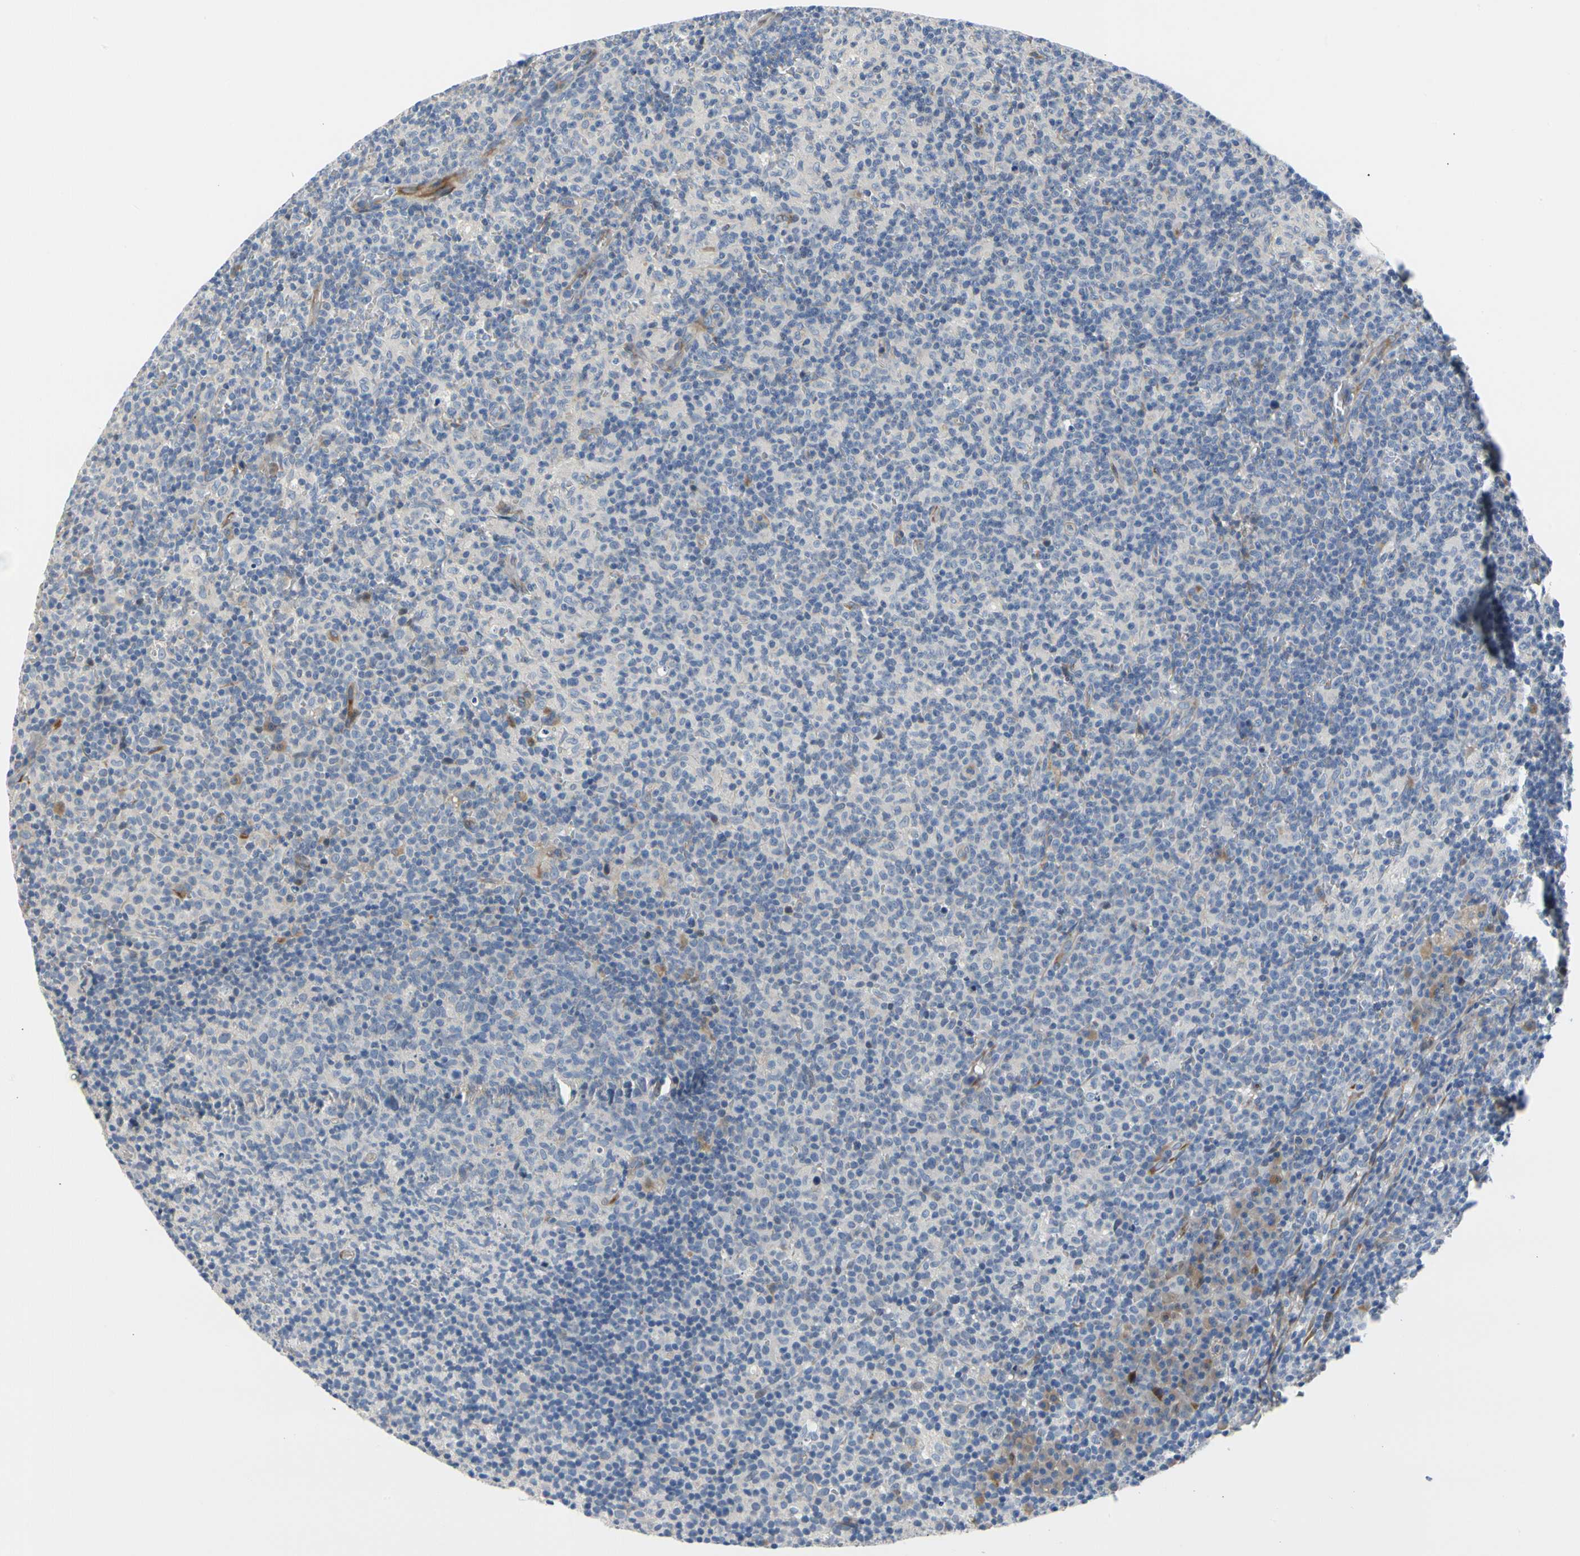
{"staining": {"intensity": "weak", "quantity": "<25%", "location": "cytoplasmic/membranous"}, "tissue": "lymph node", "cell_type": "Germinal center cells", "image_type": "normal", "snomed": [{"axis": "morphology", "description": "Normal tissue, NOS"}, {"axis": "morphology", "description": "Inflammation, NOS"}, {"axis": "topography", "description": "Lymph node"}], "caption": "DAB (3,3'-diaminobenzidine) immunohistochemical staining of normal human lymph node displays no significant staining in germinal center cells. (DAB (3,3'-diaminobenzidine) immunohistochemistry, high magnification).", "gene": "ZNF236", "patient": {"sex": "male", "age": 55}}